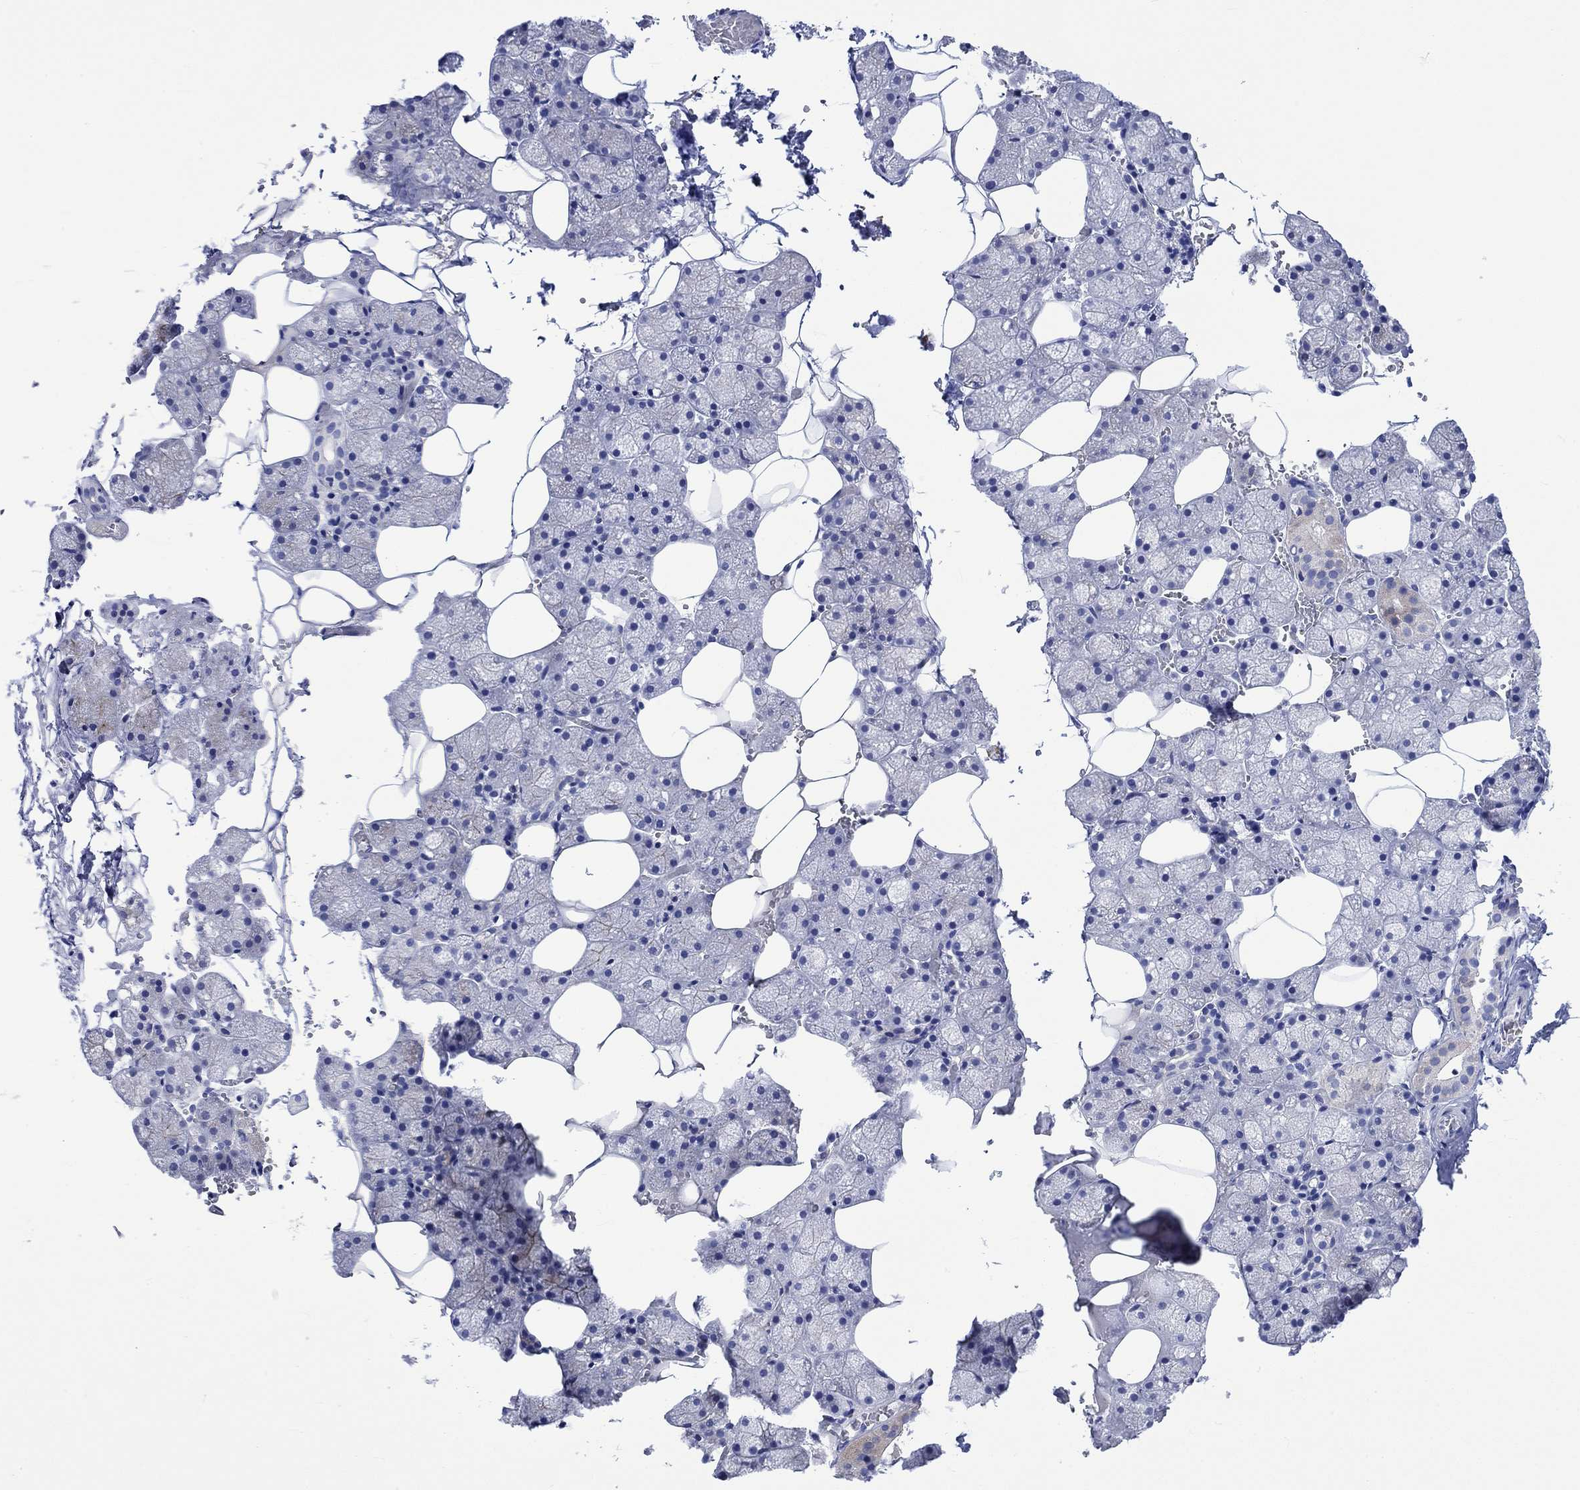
{"staining": {"intensity": "negative", "quantity": "none", "location": "none"}, "tissue": "salivary gland", "cell_type": "Glandular cells", "image_type": "normal", "snomed": [{"axis": "morphology", "description": "Normal tissue, NOS"}, {"axis": "topography", "description": "Salivary gland"}], "caption": "This is a photomicrograph of immunohistochemistry staining of benign salivary gland, which shows no expression in glandular cells.", "gene": "NRIP3", "patient": {"sex": "male", "age": 38}}